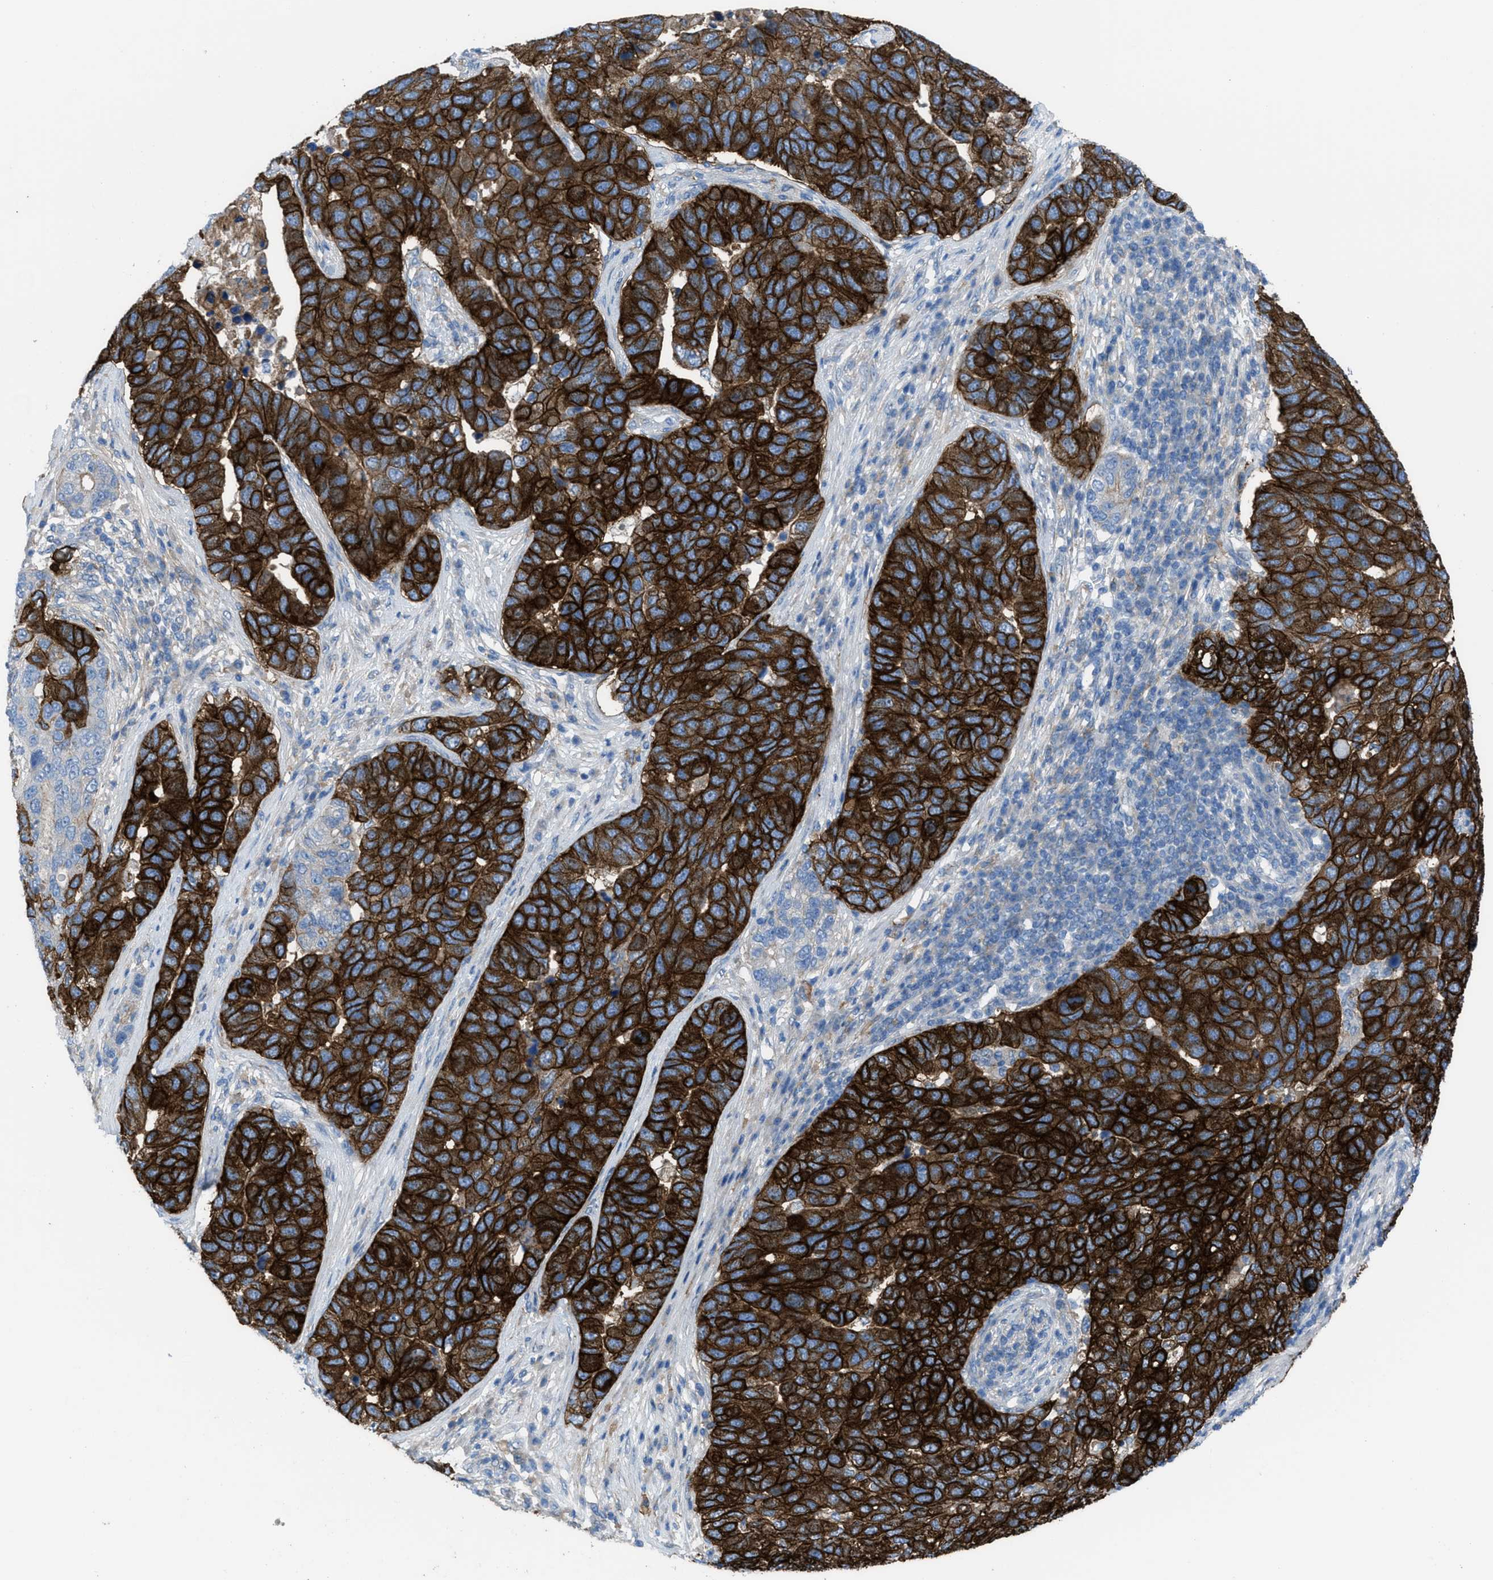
{"staining": {"intensity": "strong", "quantity": "25%-75%", "location": "cytoplasmic/membranous"}, "tissue": "pancreatic cancer", "cell_type": "Tumor cells", "image_type": "cancer", "snomed": [{"axis": "morphology", "description": "Adenocarcinoma, NOS"}, {"axis": "topography", "description": "Pancreas"}], "caption": "IHC histopathology image of neoplastic tissue: adenocarcinoma (pancreatic) stained using IHC demonstrates high levels of strong protein expression localized specifically in the cytoplasmic/membranous of tumor cells, appearing as a cytoplasmic/membranous brown color.", "gene": "EGFR", "patient": {"sex": "female", "age": 61}}